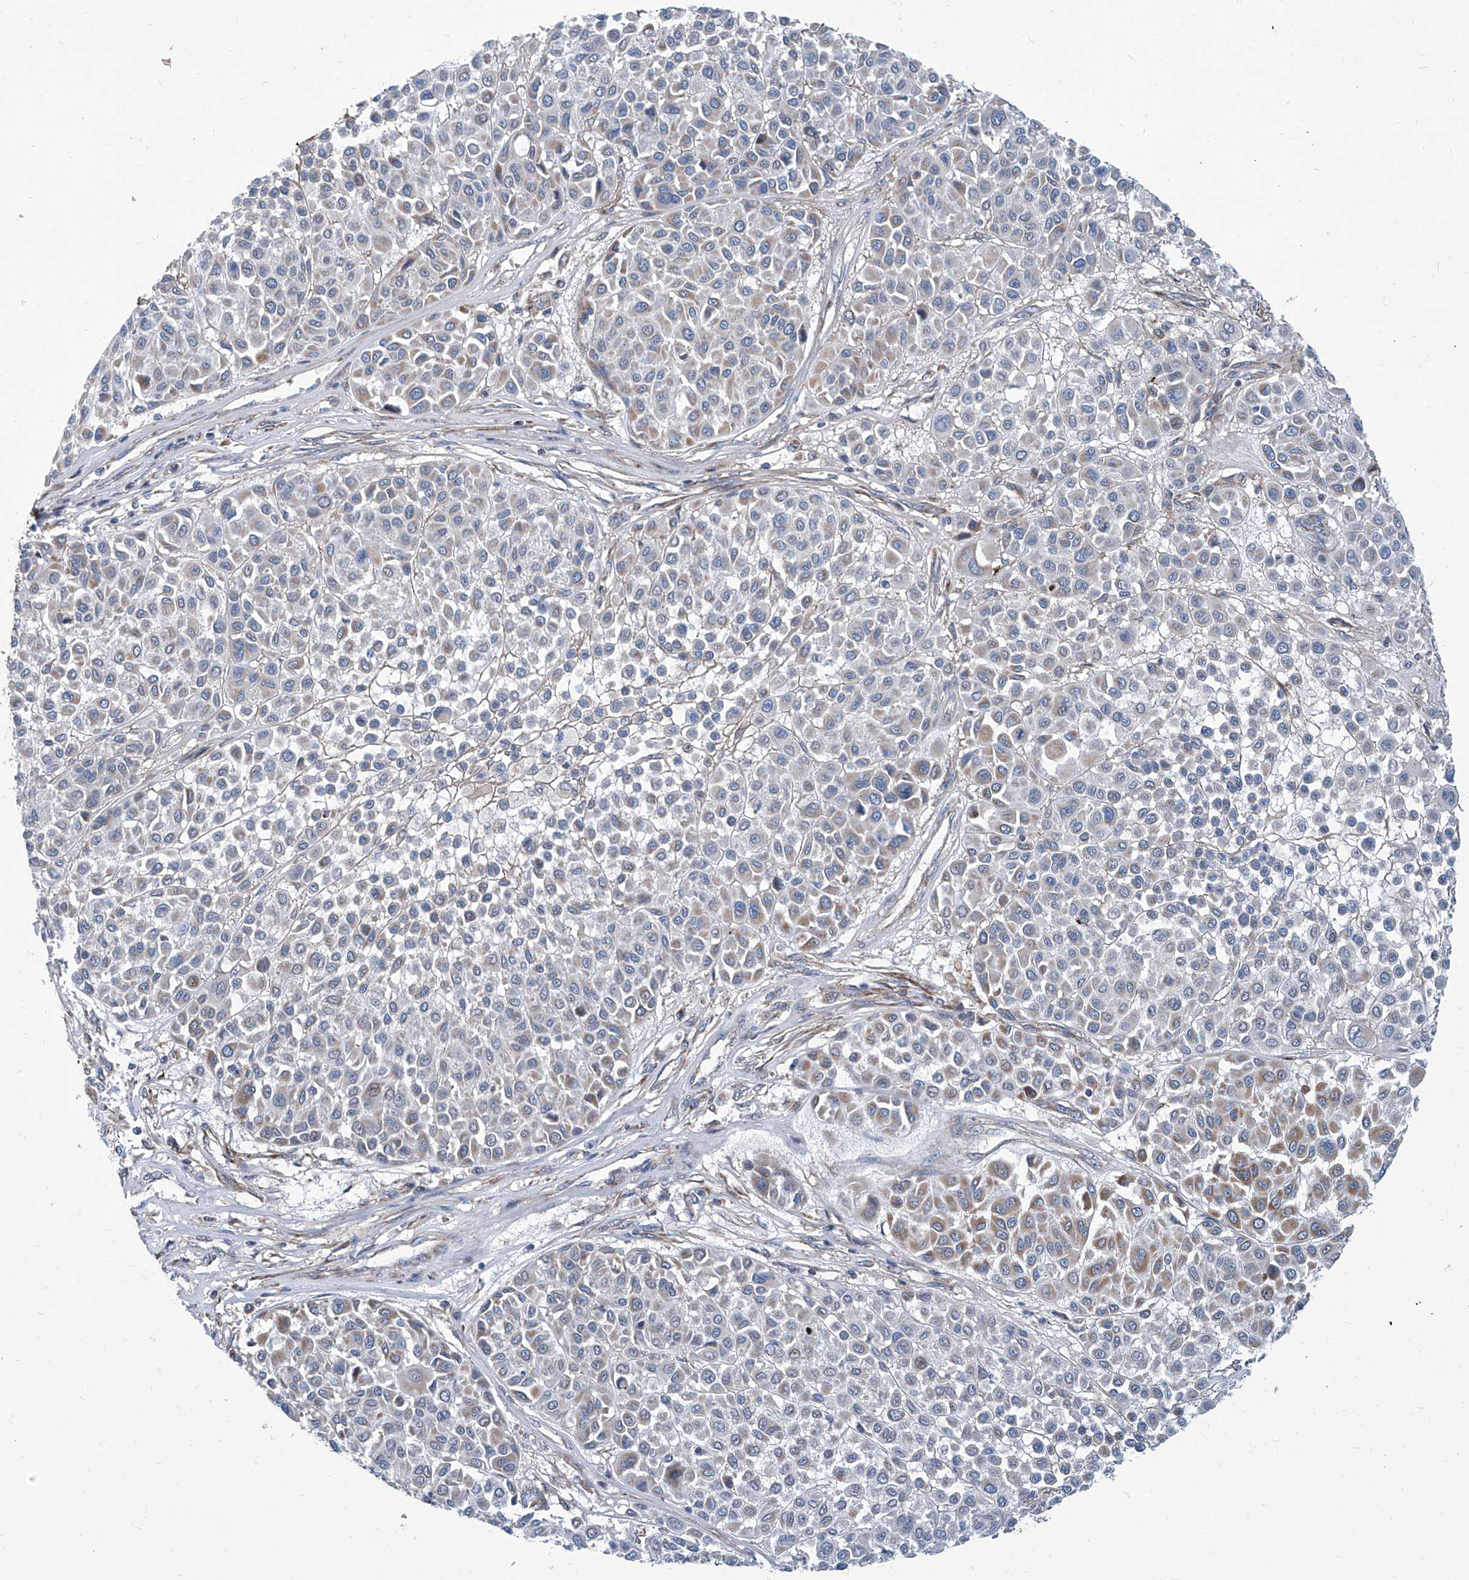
{"staining": {"intensity": "moderate", "quantity": "<25%", "location": "cytoplasmic/membranous"}, "tissue": "melanoma", "cell_type": "Tumor cells", "image_type": "cancer", "snomed": [{"axis": "morphology", "description": "Malignant melanoma, Metastatic site"}, {"axis": "topography", "description": "Soft tissue"}], "caption": "This photomicrograph demonstrates immunohistochemistry (IHC) staining of melanoma, with low moderate cytoplasmic/membranous positivity in about <25% of tumor cells.", "gene": "USP48", "patient": {"sex": "male", "age": 41}}